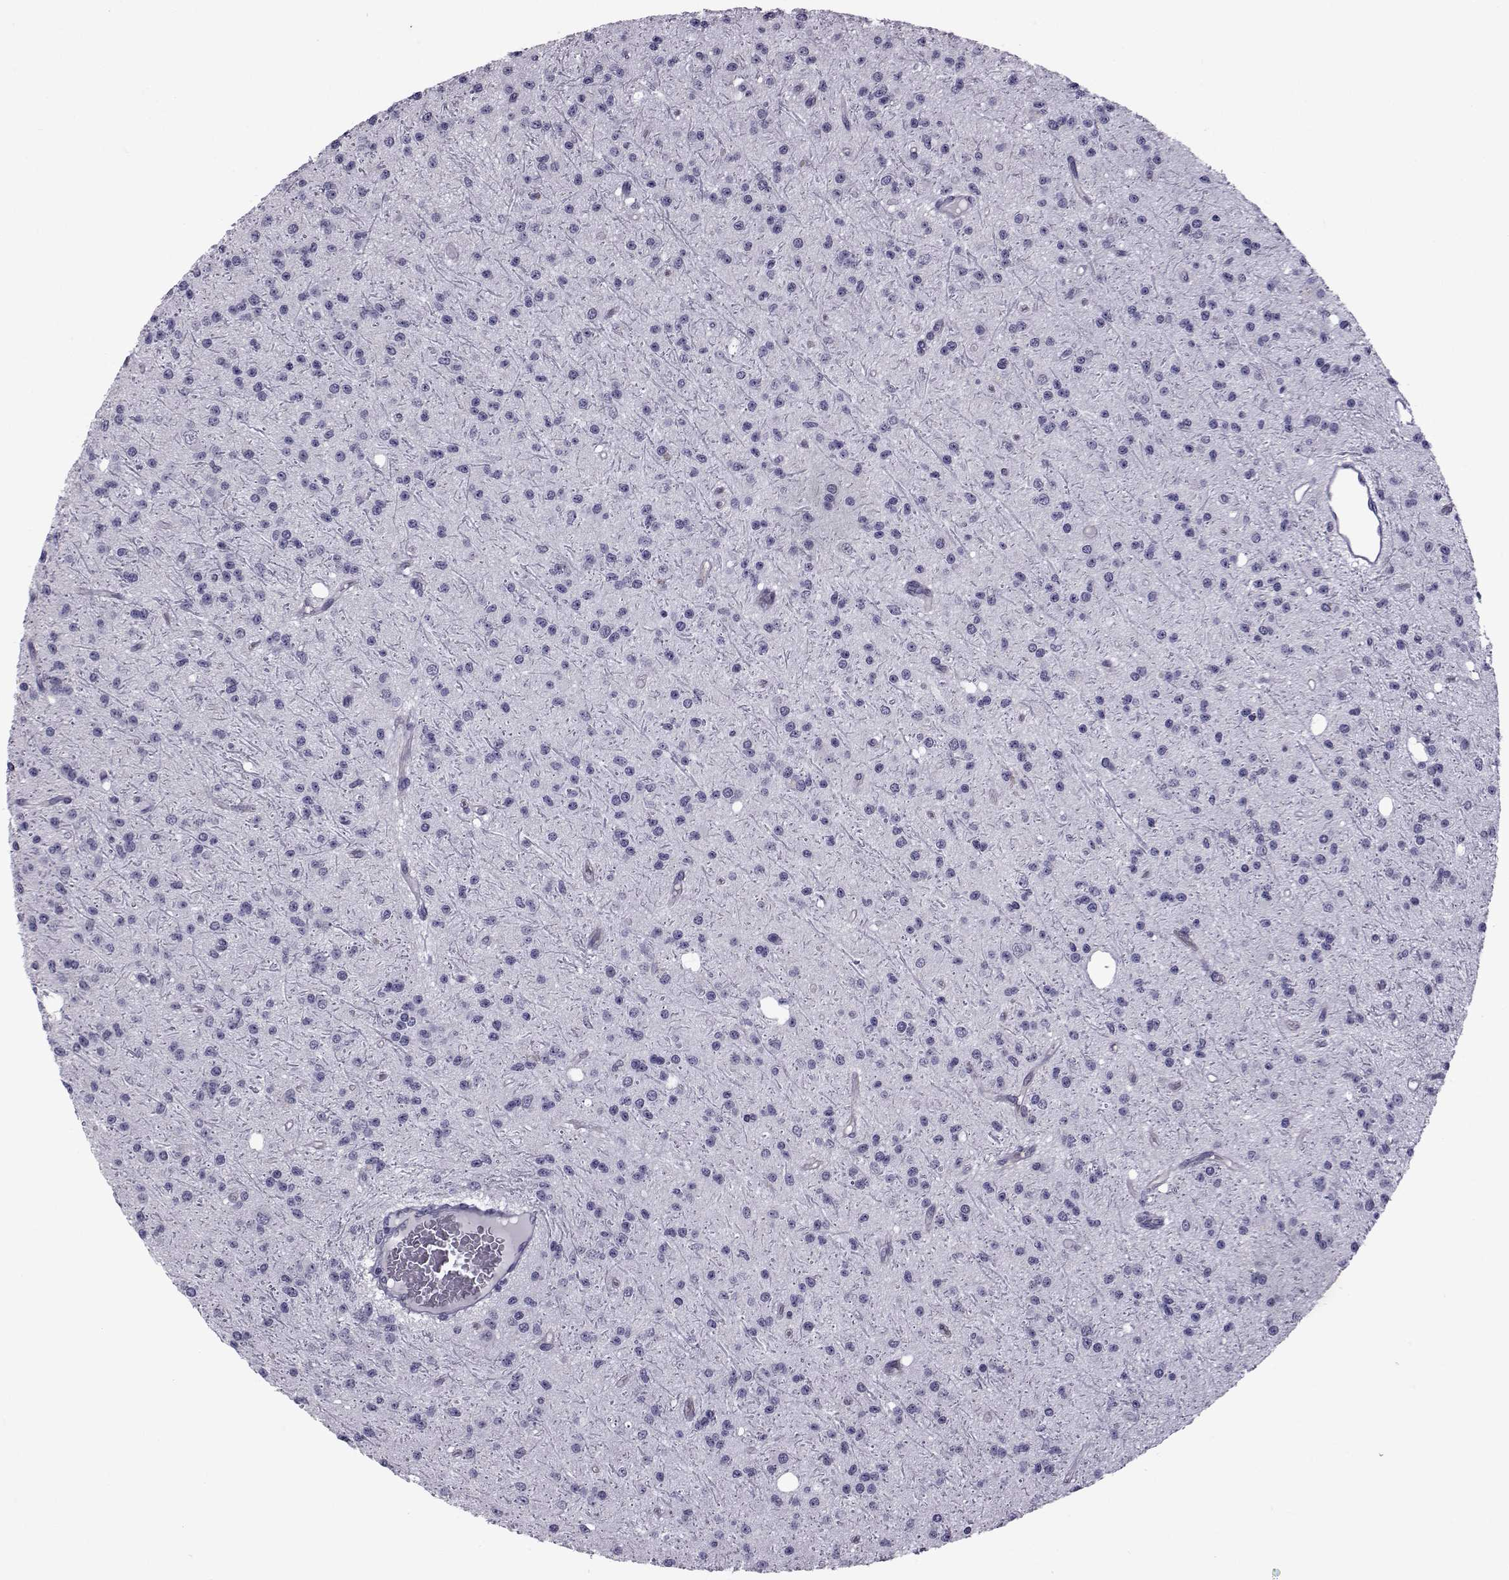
{"staining": {"intensity": "negative", "quantity": "none", "location": "none"}, "tissue": "glioma", "cell_type": "Tumor cells", "image_type": "cancer", "snomed": [{"axis": "morphology", "description": "Glioma, malignant, Low grade"}, {"axis": "topography", "description": "Brain"}], "caption": "Tumor cells are negative for protein expression in human malignant glioma (low-grade).", "gene": "COL22A1", "patient": {"sex": "male", "age": 27}}